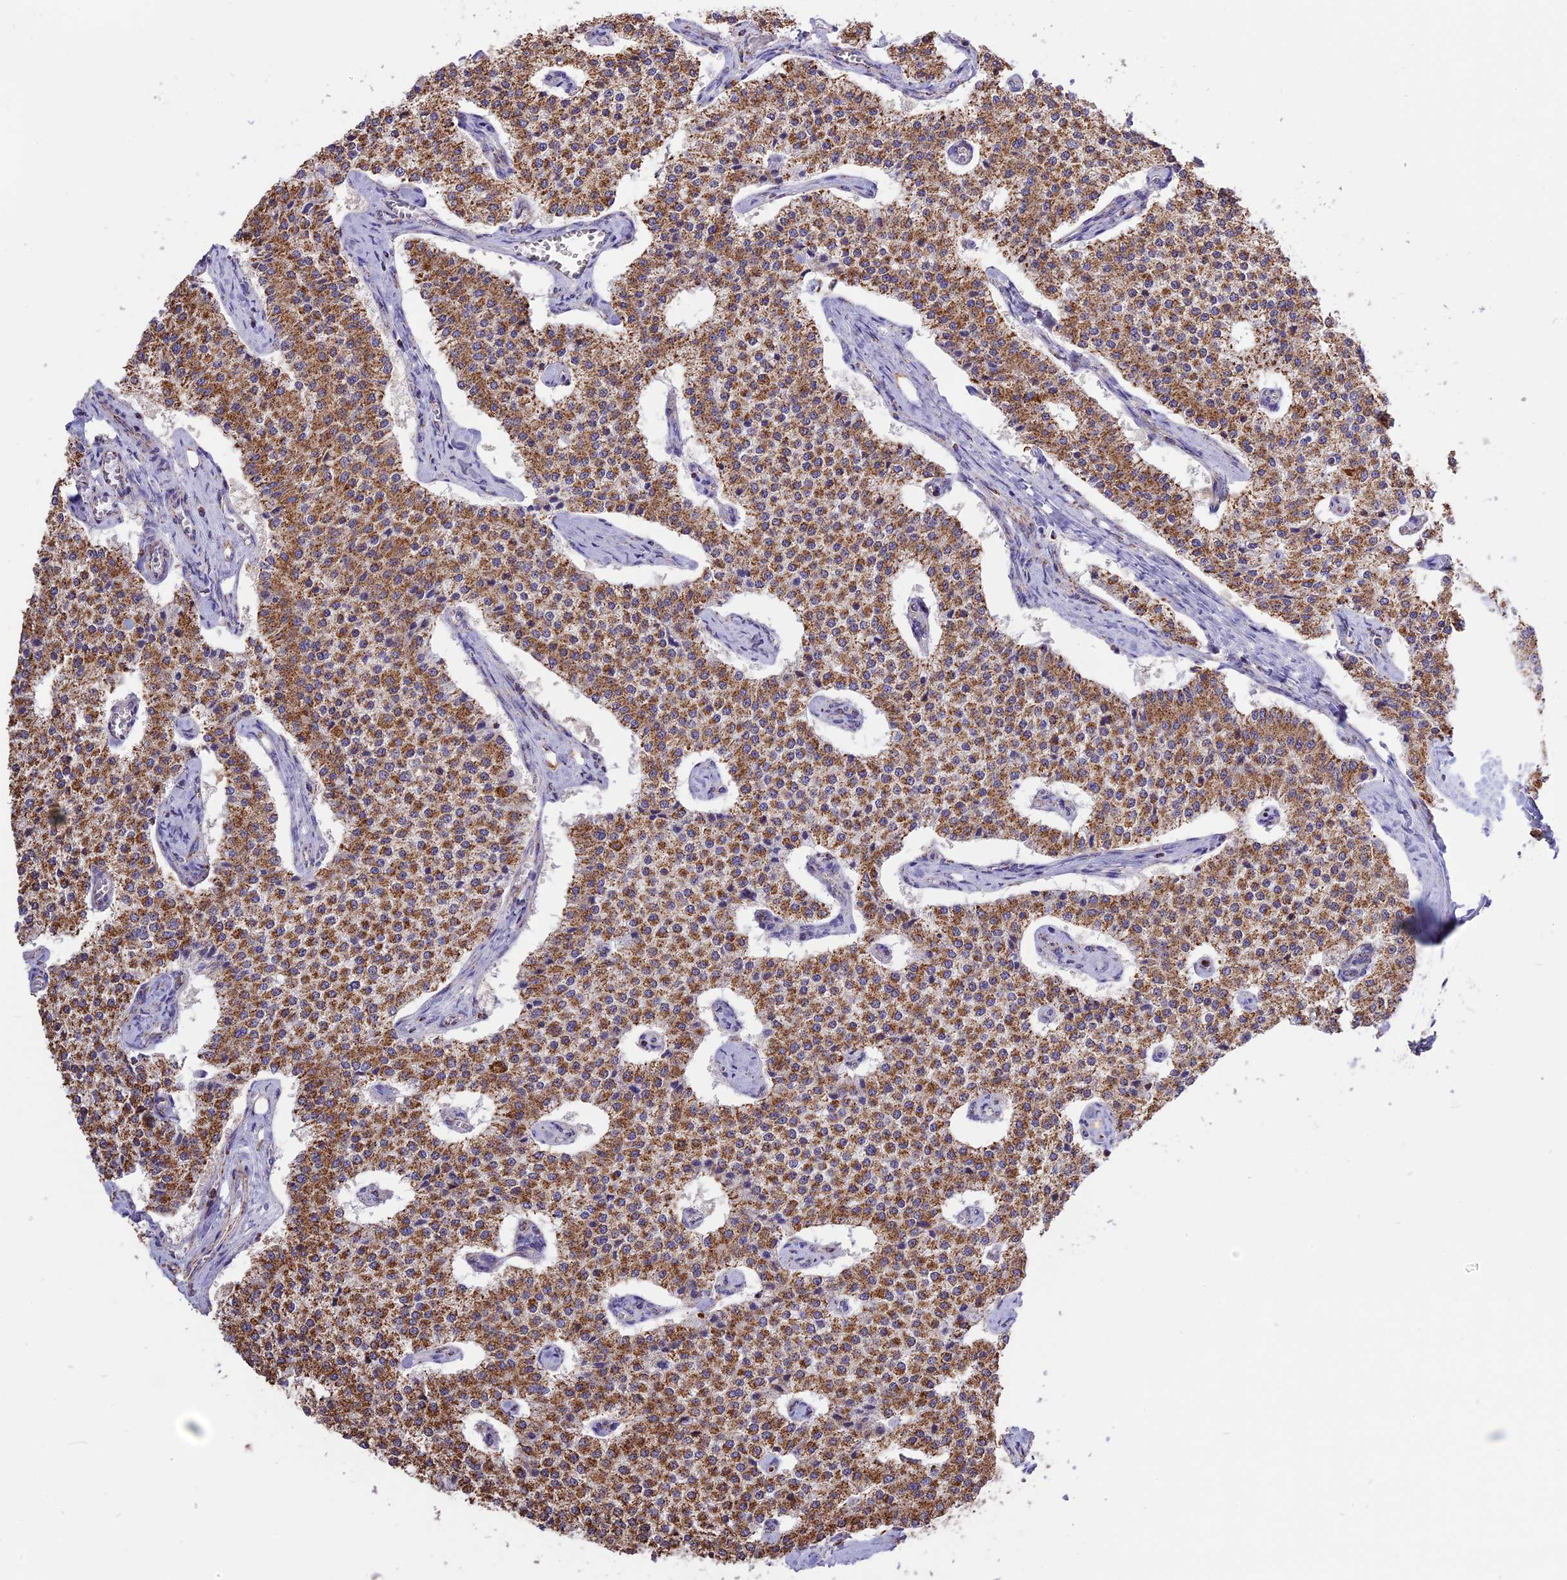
{"staining": {"intensity": "moderate", "quantity": ">75%", "location": "cytoplasmic/membranous"}, "tissue": "carcinoid", "cell_type": "Tumor cells", "image_type": "cancer", "snomed": [{"axis": "morphology", "description": "Carcinoid, malignant, NOS"}, {"axis": "topography", "description": "Colon"}], "caption": "Human carcinoid (malignant) stained for a protein (brown) exhibits moderate cytoplasmic/membranous positive expression in about >75% of tumor cells.", "gene": "TTC4", "patient": {"sex": "female", "age": 52}}